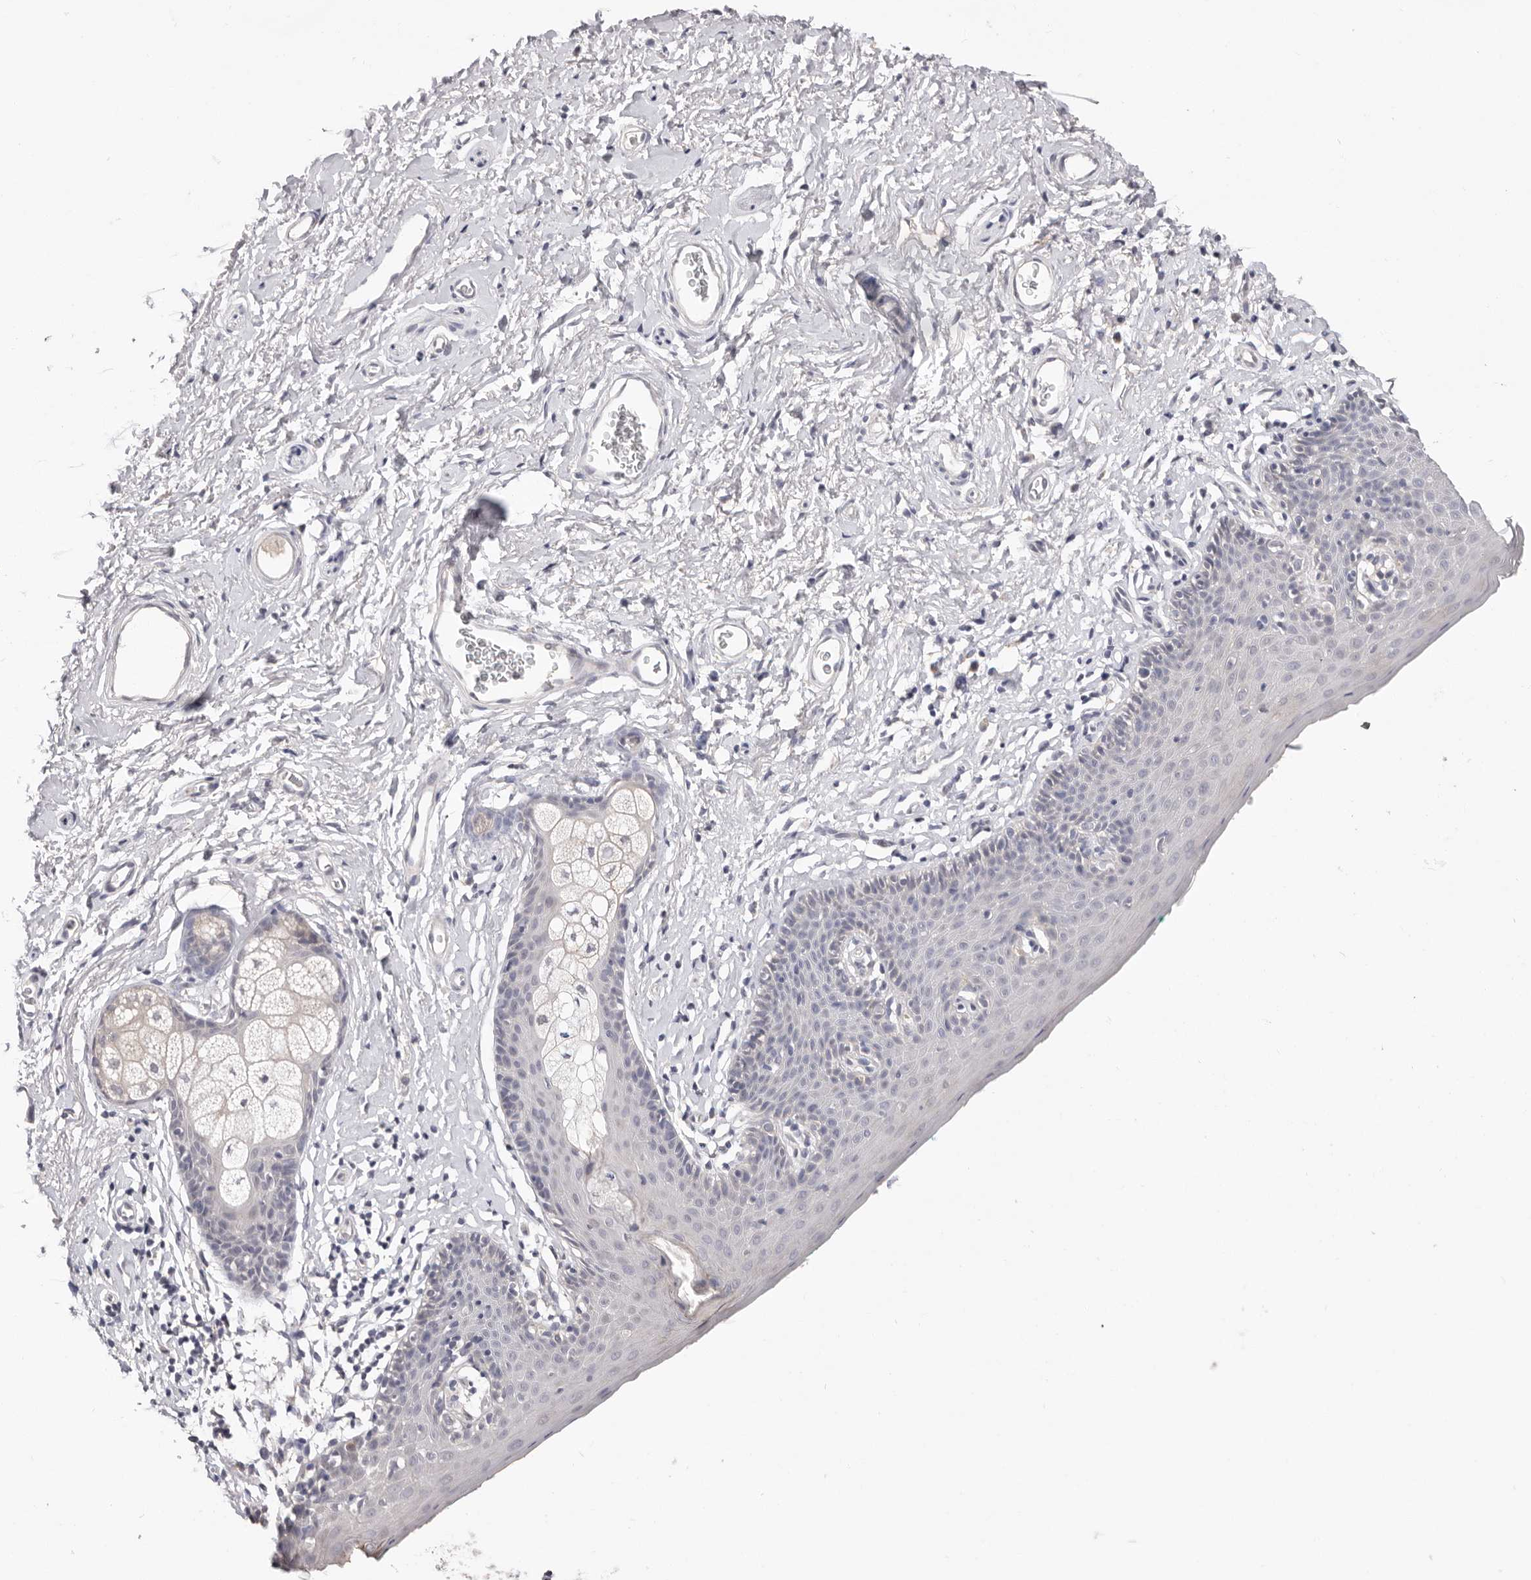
{"staining": {"intensity": "strong", "quantity": "<25%", "location": "cytoplasmic/membranous"}, "tissue": "skin", "cell_type": "Epidermal cells", "image_type": "normal", "snomed": [{"axis": "morphology", "description": "Normal tissue, NOS"}, {"axis": "topography", "description": "Vulva"}], "caption": "This photomicrograph demonstrates immunohistochemistry (IHC) staining of normal human skin, with medium strong cytoplasmic/membranous expression in approximately <25% of epidermal cells.", "gene": "DOP1A", "patient": {"sex": "female", "age": 66}}